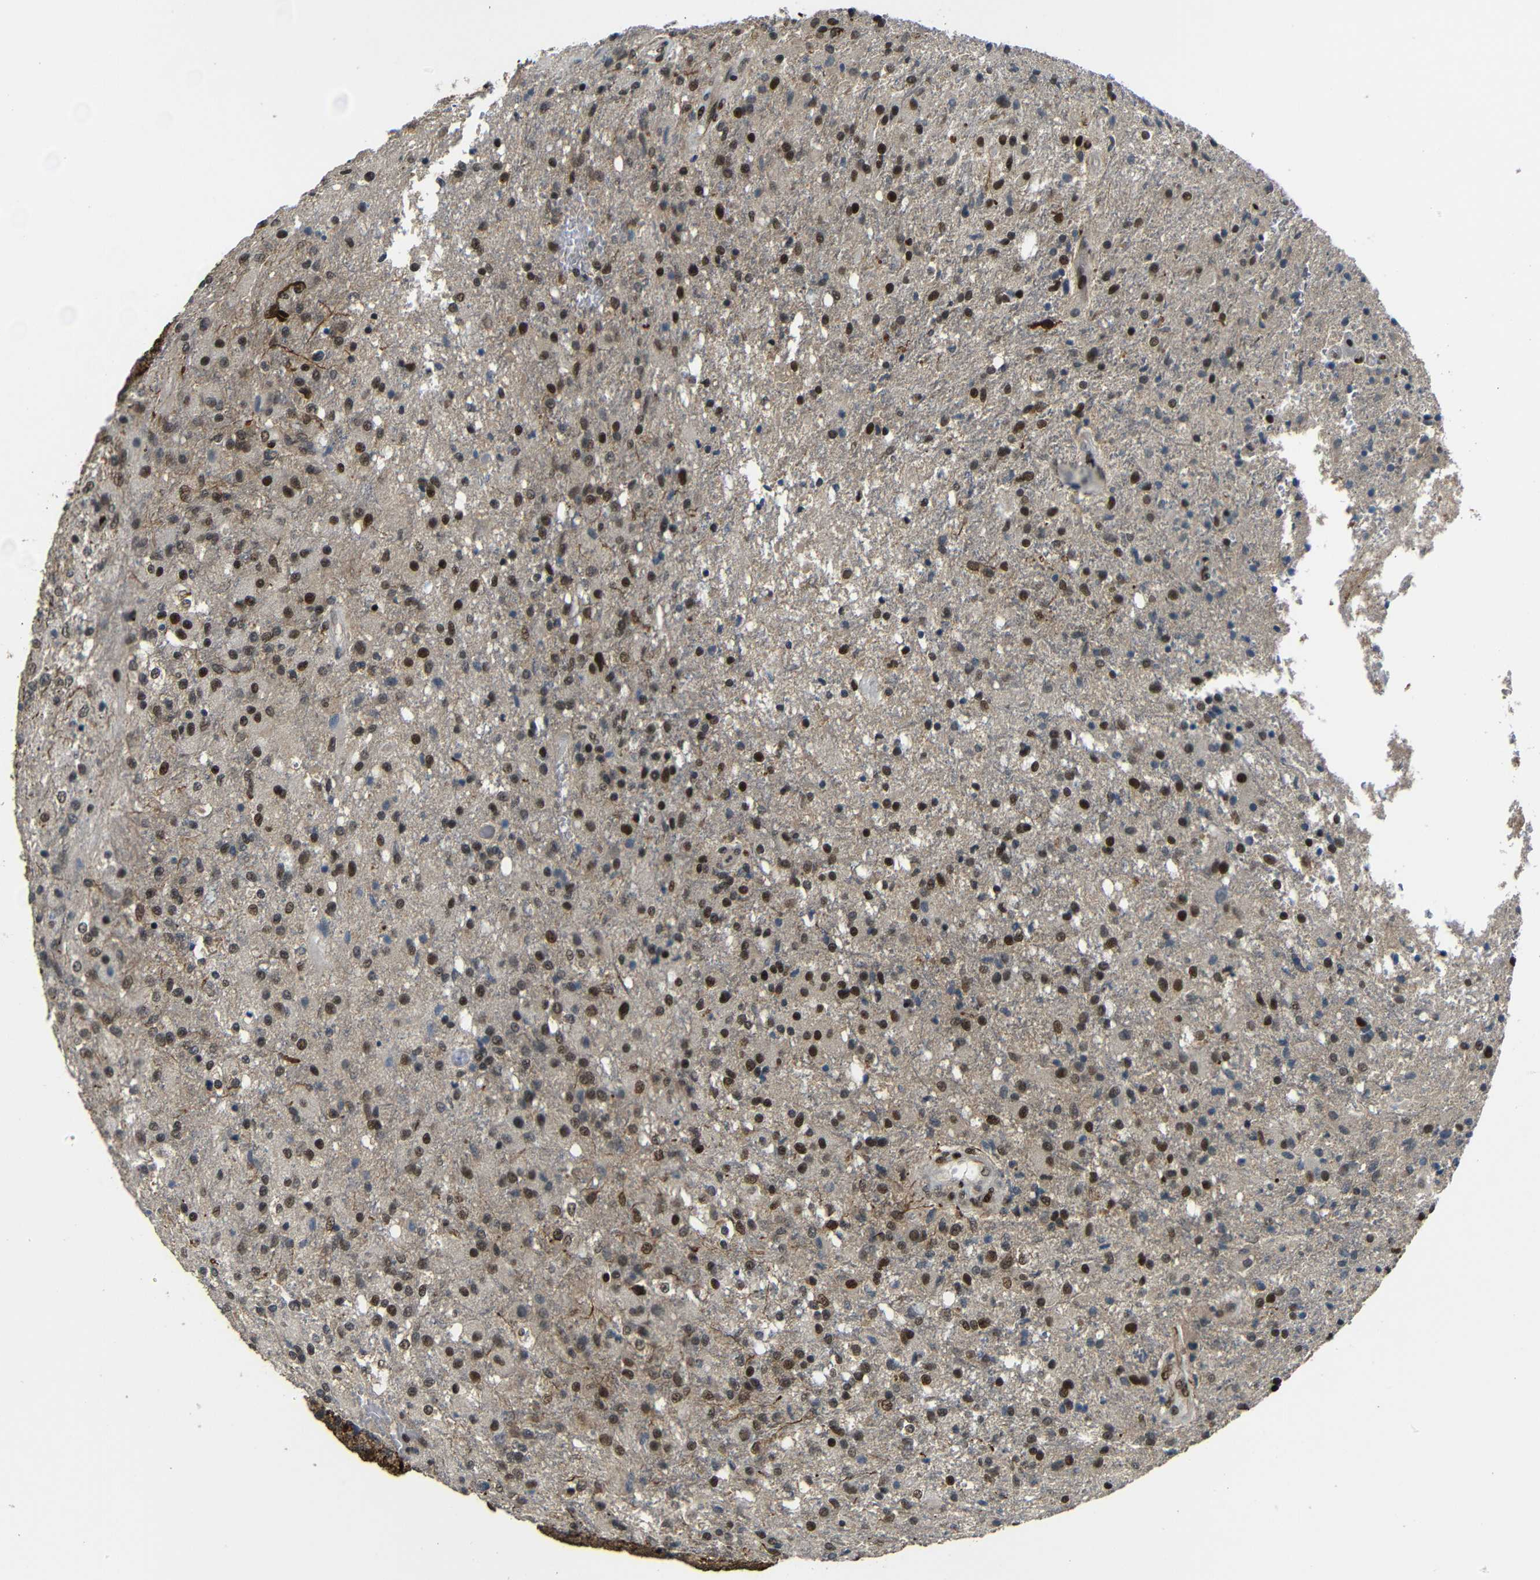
{"staining": {"intensity": "moderate", "quantity": ">75%", "location": "nuclear"}, "tissue": "glioma", "cell_type": "Tumor cells", "image_type": "cancer", "snomed": [{"axis": "morphology", "description": "Normal tissue, NOS"}, {"axis": "morphology", "description": "Glioma, malignant, High grade"}, {"axis": "topography", "description": "Cerebral cortex"}], "caption": "Protein staining of high-grade glioma (malignant) tissue exhibits moderate nuclear positivity in approximately >75% of tumor cells. The protein of interest is stained brown, and the nuclei are stained in blue (DAB IHC with brightfield microscopy, high magnification).", "gene": "TBX2", "patient": {"sex": "male", "age": 77}}